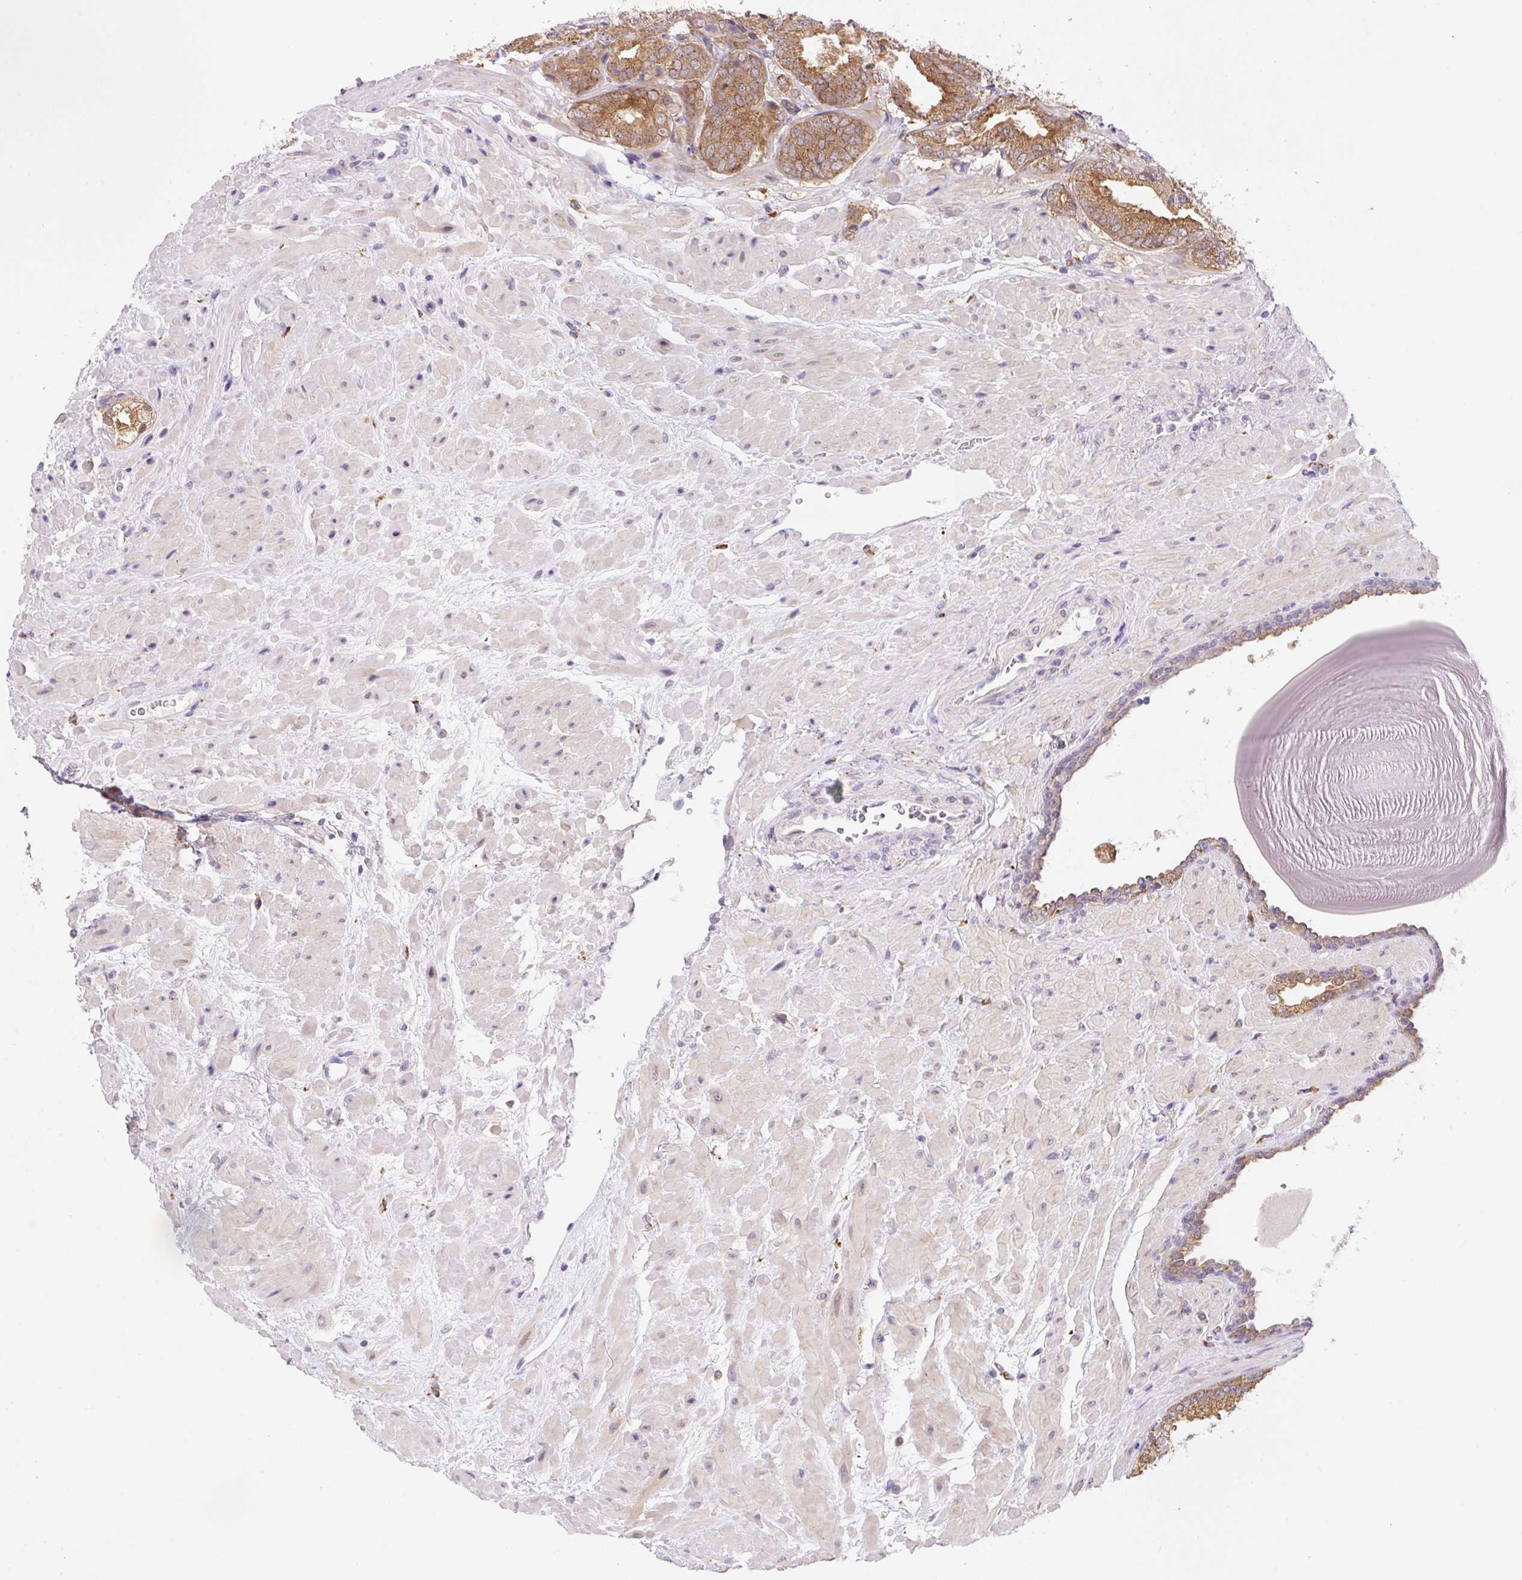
{"staining": {"intensity": "moderate", "quantity": ">75%", "location": "cytoplasmic/membranous"}, "tissue": "prostate cancer", "cell_type": "Tumor cells", "image_type": "cancer", "snomed": [{"axis": "morphology", "description": "Adenocarcinoma, High grade"}, {"axis": "topography", "description": "Prostate"}], "caption": "Protein expression analysis of human prostate cancer (high-grade adenocarcinoma) reveals moderate cytoplasmic/membranous positivity in about >75% of tumor cells. (Stains: DAB (3,3'-diaminobenzidine) in brown, nuclei in blue, Microscopy: brightfield microscopy at high magnification).", "gene": "CEBPZOS", "patient": {"sex": "male", "age": 68}}